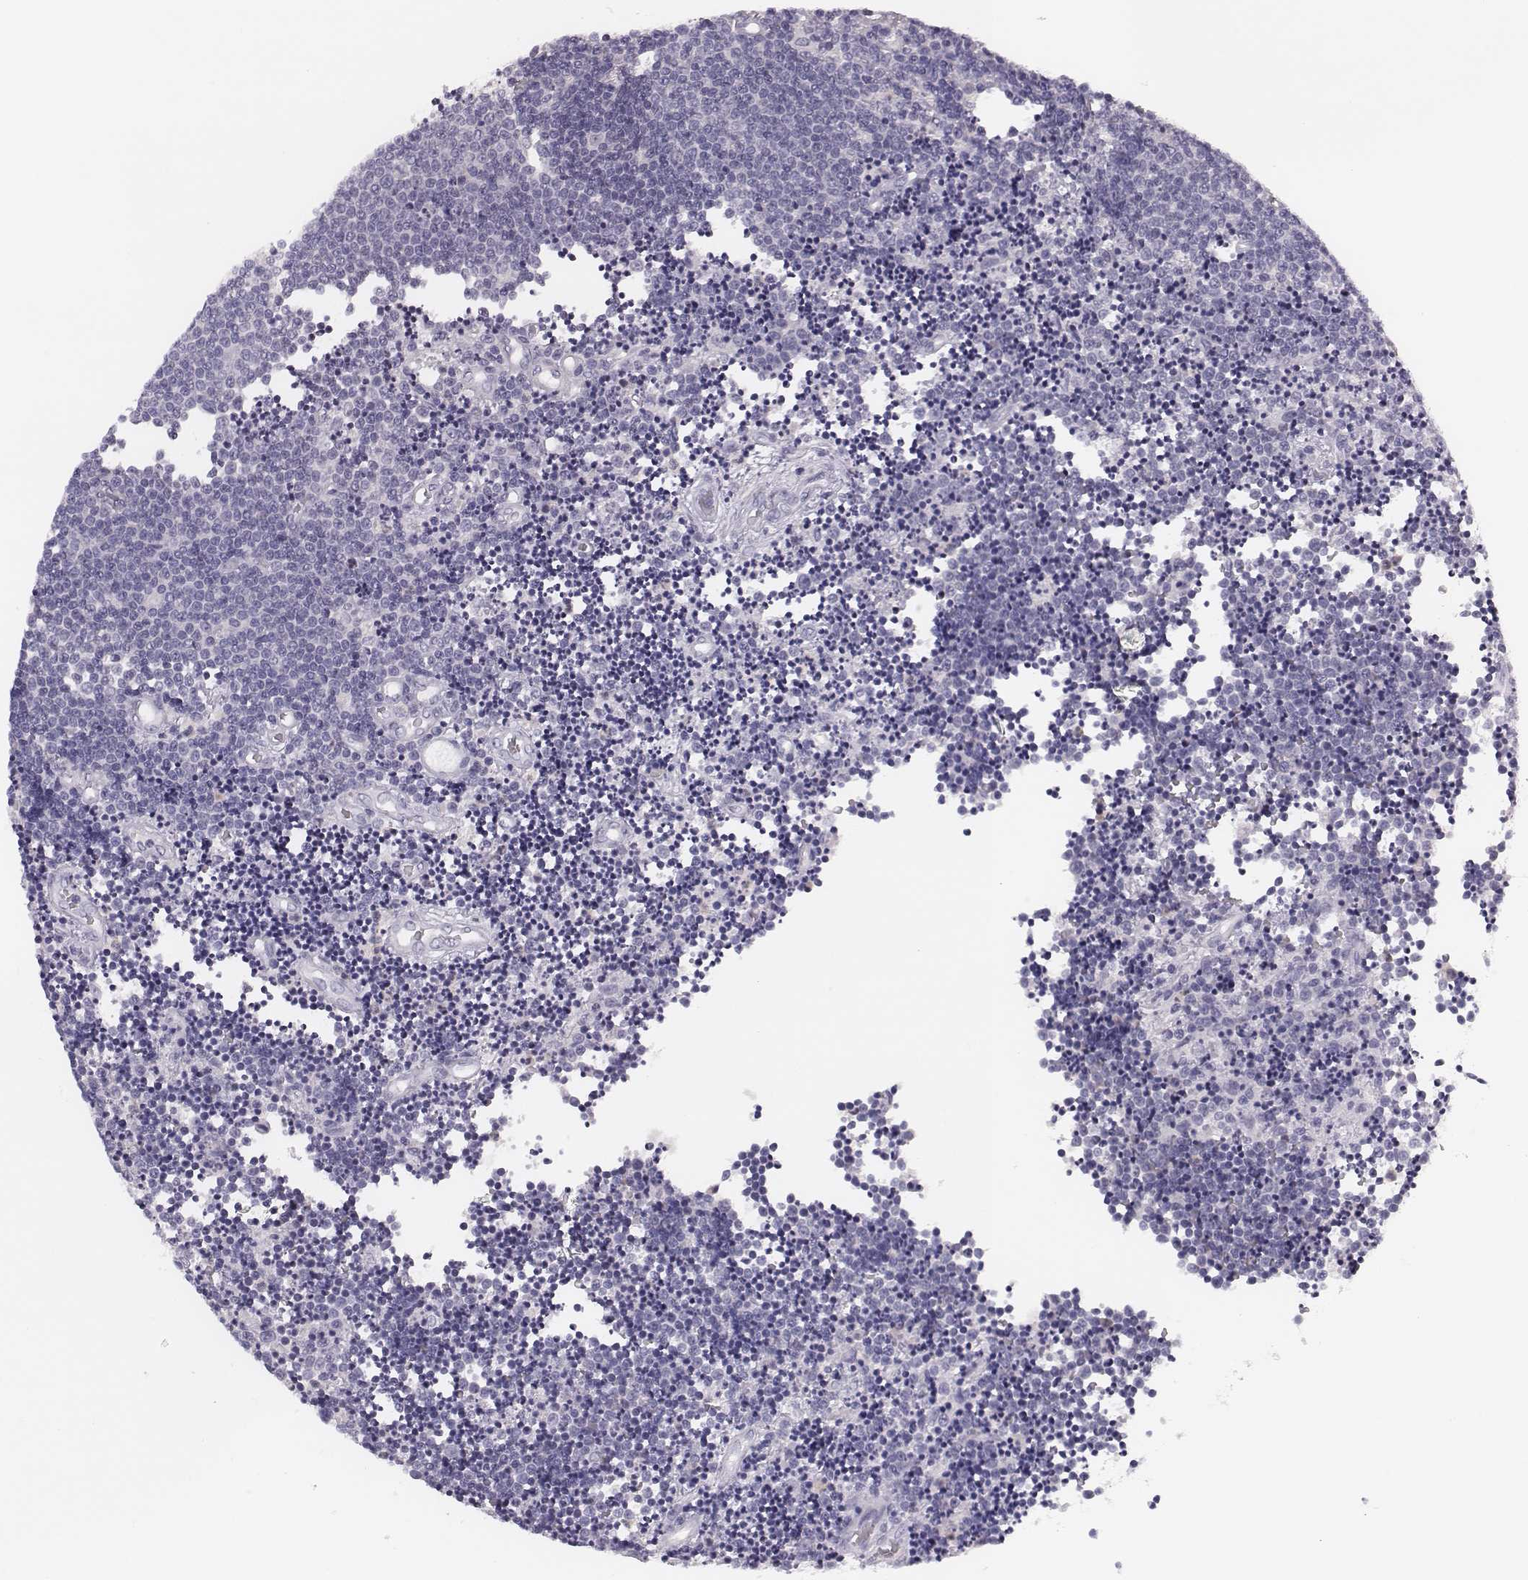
{"staining": {"intensity": "negative", "quantity": "none", "location": "none"}, "tissue": "lymphoma", "cell_type": "Tumor cells", "image_type": "cancer", "snomed": [{"axis": "morphology", "description": "Malignant lymphoma, non-Hodgkin's type, Low grade"}, {"axis": "topography", "description": "Brain"}], "caption": "DAB (3,3'-diaminobenzidine) immunohistochemical staining of malignant lymphoma, non-Hodgkin's type (low-grade) displays no significant positivity in tumor cells.", "gene": "CSH1", "patient": {"sex": "female", "age": 66}}